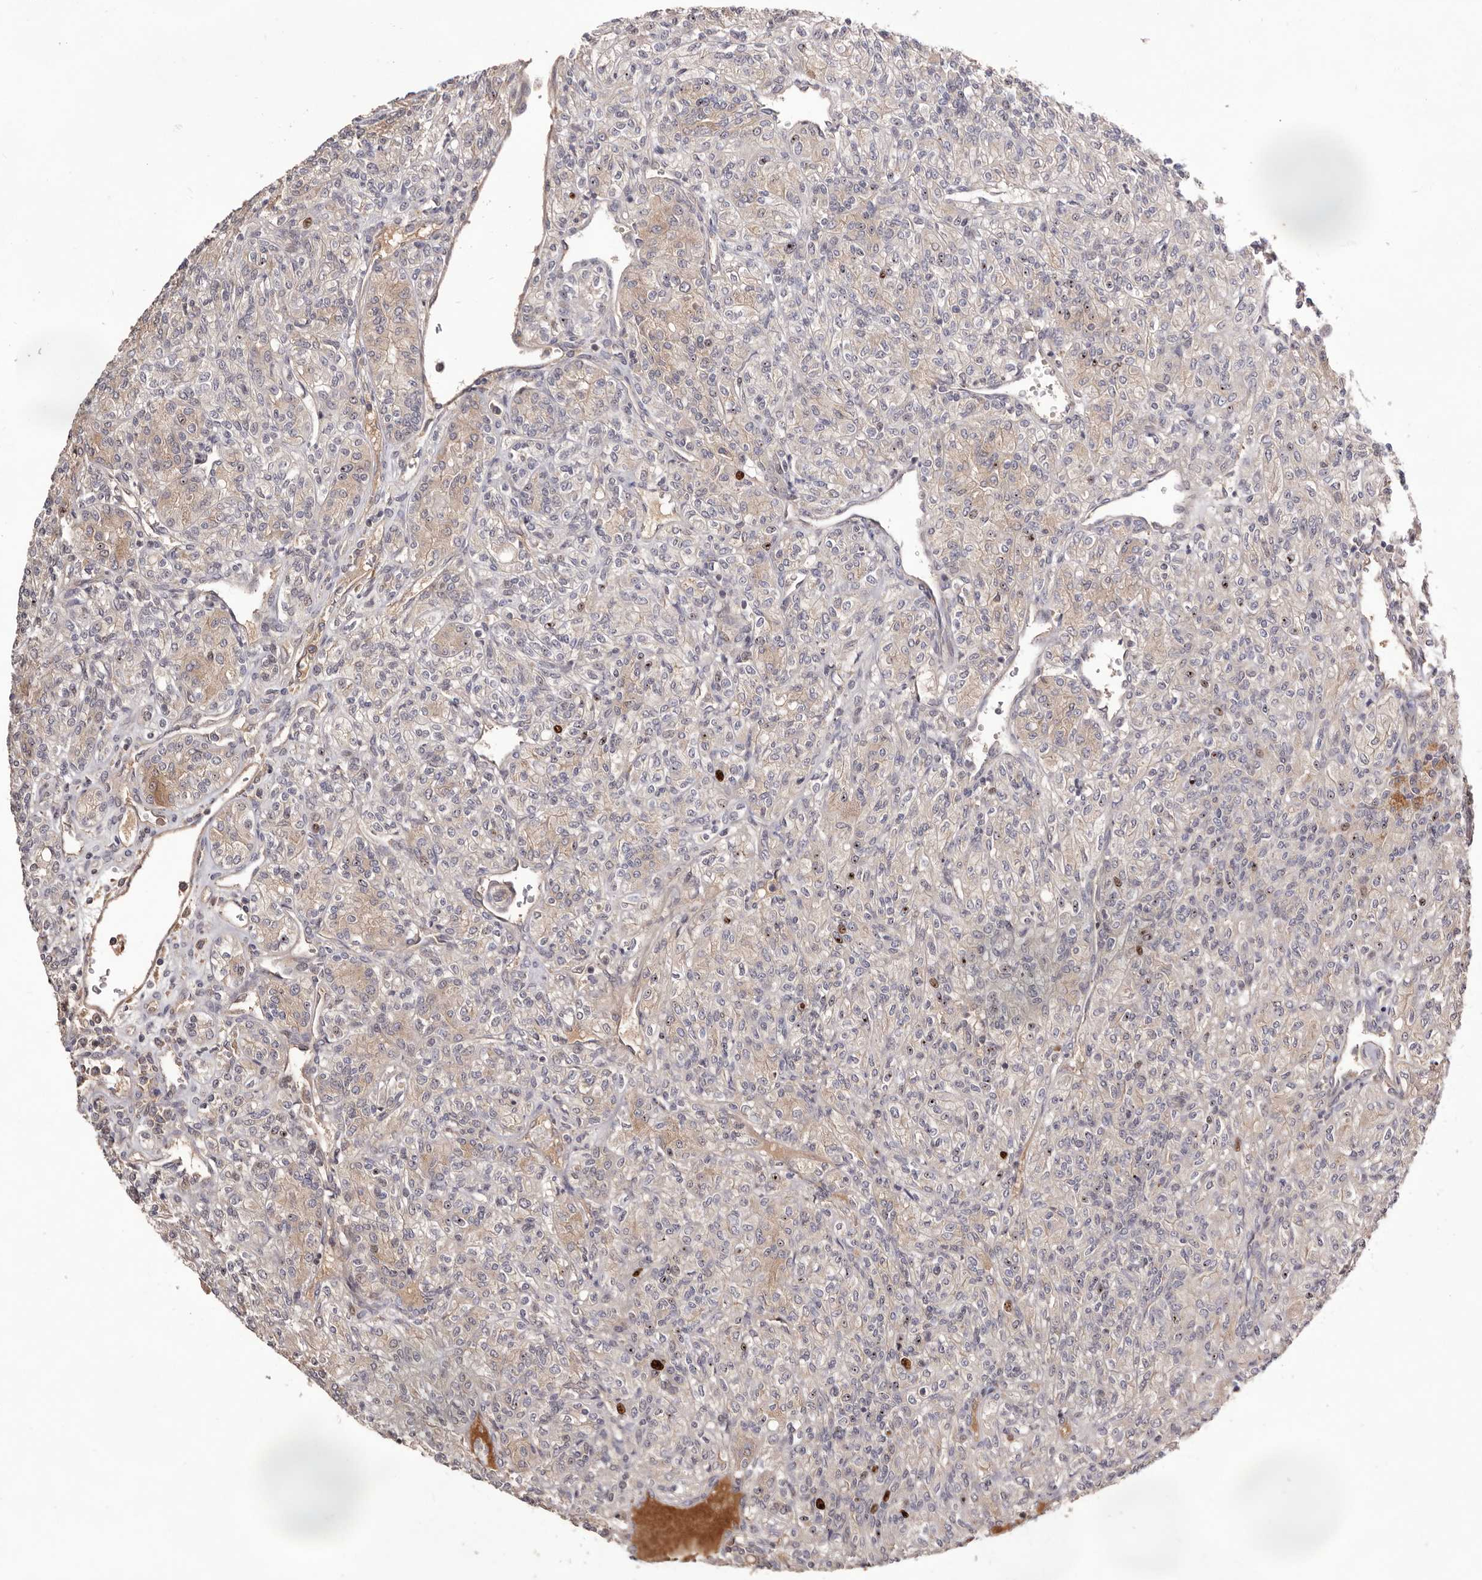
{"staining": {"intensity": "negative", "quantity": "none", "location": "none"}, "tissue": "renal cancer", "cell_type": "Tumor cells", "image_type": "cancer", "snomed": [{"axis": "morphology", "description": "Adenocarcinoma, NOS"}, {"axis": "topography", "description": "Kidney"}], "caption": "There is no significant positivity in tumor cells of adenocarcinoma (renal).", "gene": "DOP1A", "patient": {"sex": "male", "age": 77}}